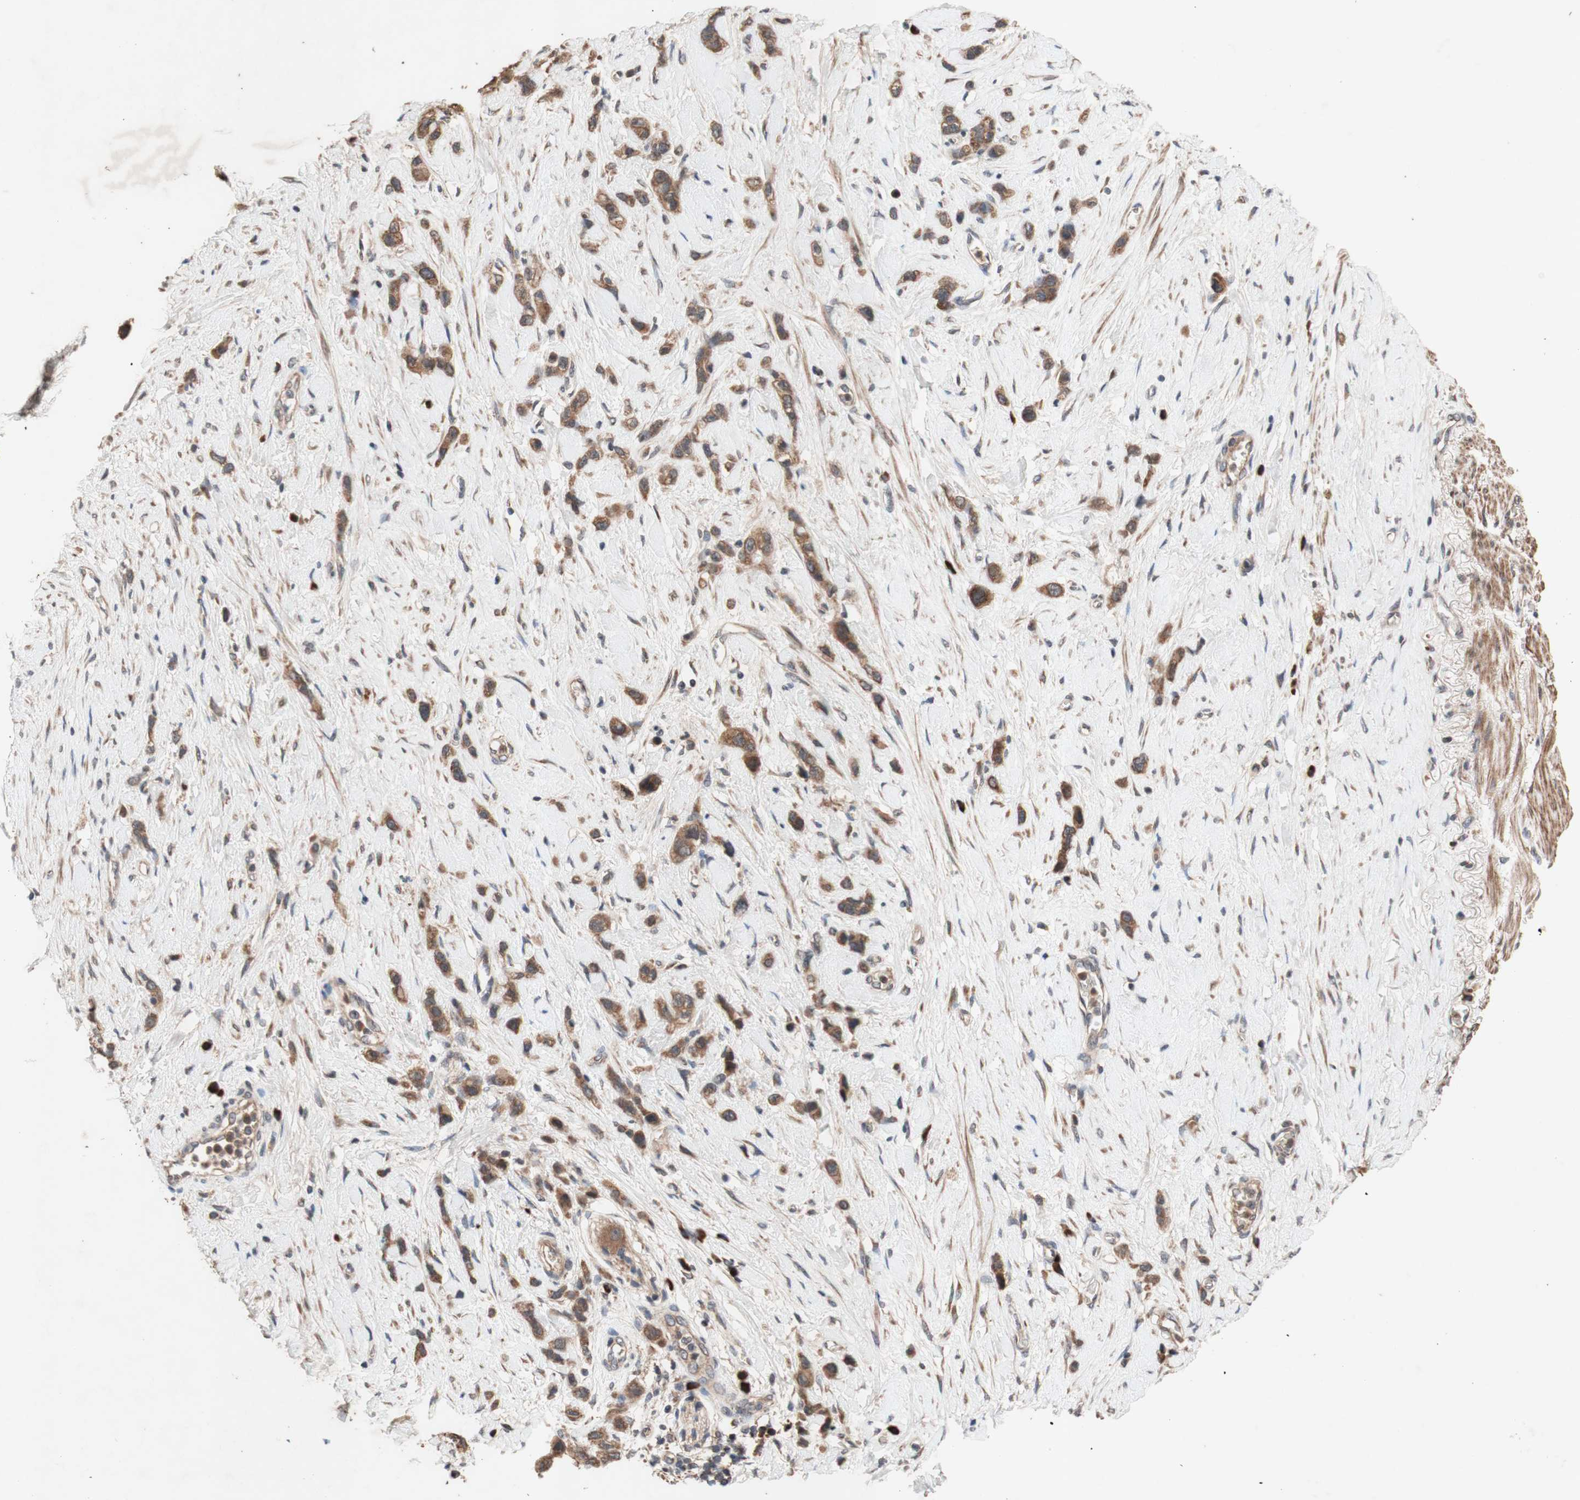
{"staining": {"intensity": "moderate", "quantity": ">75%", "location": "cytoplasmic/membranous"}, "tissue": "stomach cancer", "cell_type": "Tumor cells", "image_type": "cancer", "snomed": [{"axis": "morphology", "description": "Adenocarcinoma, NOS"}, {"axis": "morphology", "description": "Adenocarcinoma, High grade"}, {"axis": "topography", "description": "Stomach, upper"}, {"axis": "topography", "description": "Stomach, lower"}], "caption": "Immunohistochemical staining of human stomach cancer displays medium levels of moderate cytoplasmic/membranous expression in approximately >75% of tumor cells.", "gene": "DDOST", "patient": {"sex": "female", "age": 65}}